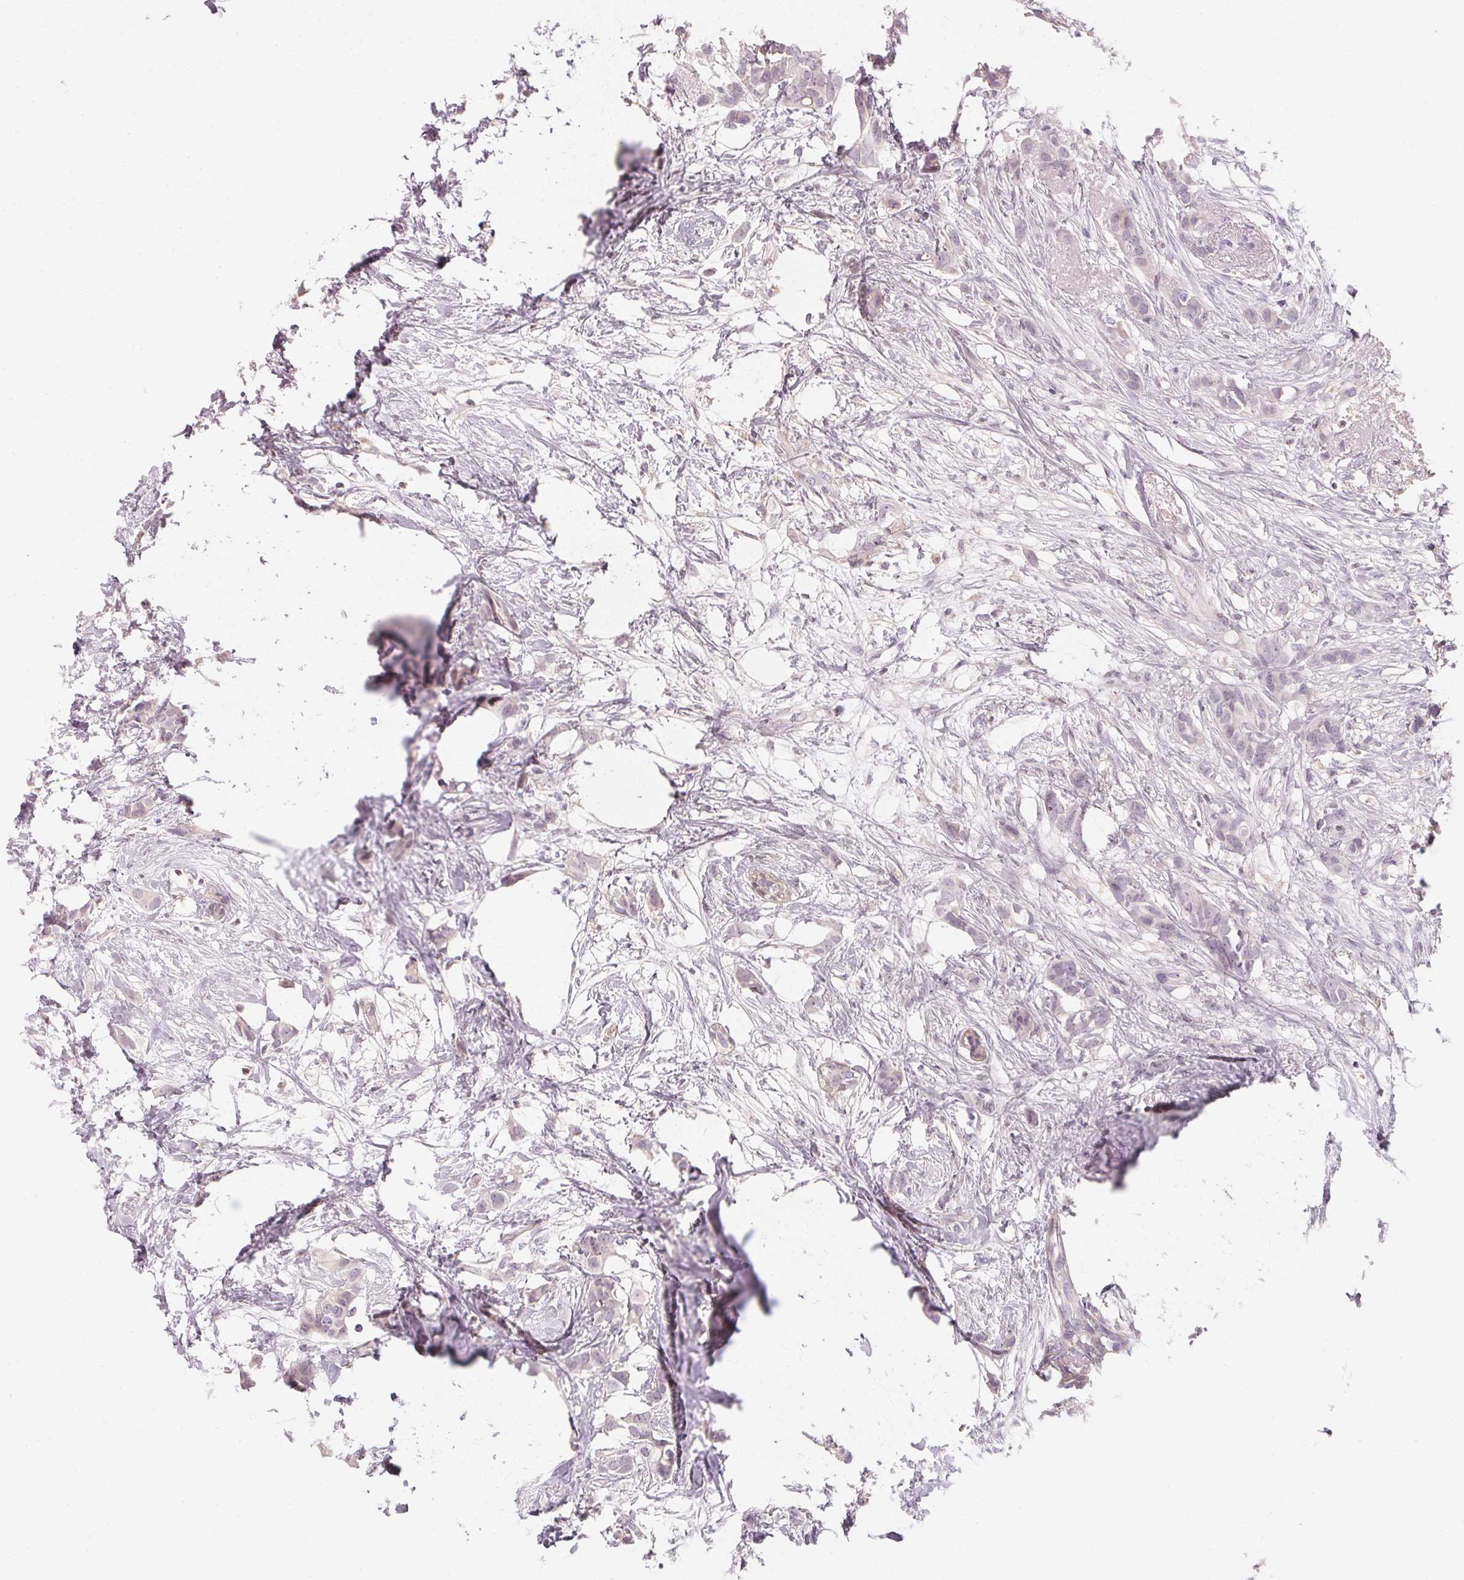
{"staining": {"intensity": "negative", "quantity": "none", "location": "none"}, "tissue": "breast cancer", "cell_type": "Tumor cells", "image_type": "cancer", "snomed": [{"axis": "morphology", "description": "Duct carcinoma"}, {"axis": "topography", "description": "Breast"}], "caption": "There is no significant positivity in tumor cells of invasive ductal carcinoma (breast).", "gene": "CFAP276", "patient": {"sex": "female", "age": 62}}